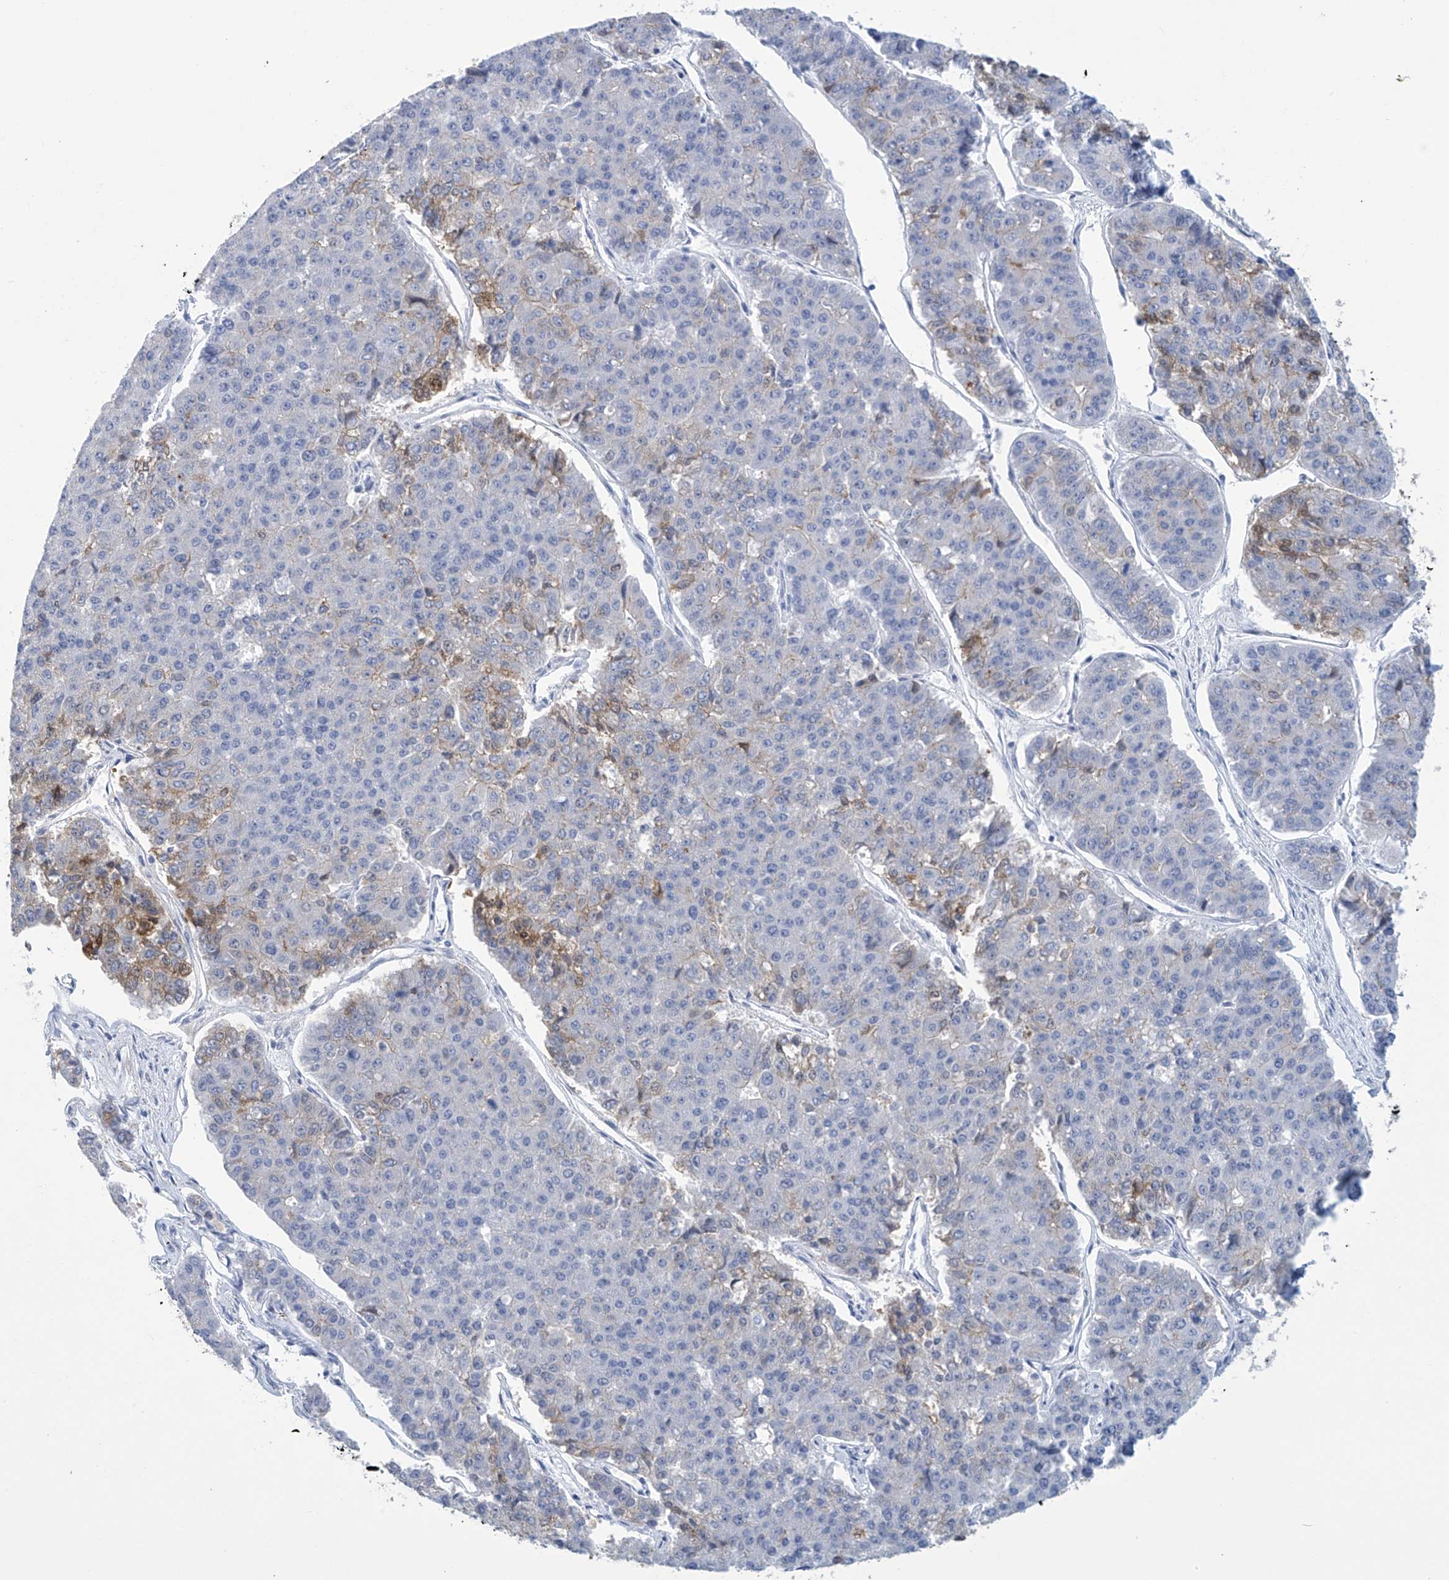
{"staining": {"intensity": "negative", "quantity": "none", "location": "none"}, "tissue": "pancreatic cancer", "cell_type": "Tumor cells", "image_type": "cancer", "snomed": [{"axis": "morphology", "description": "Adenocarcinoma, NOS"}, {"axis": "topography", "description": "Pancreas"}], "caption": "Tumor cells show no significant expression in adenocarcinoma (pancreatic).", "gene": "DSP", "patient": {"sex": "male", "age": 50}}